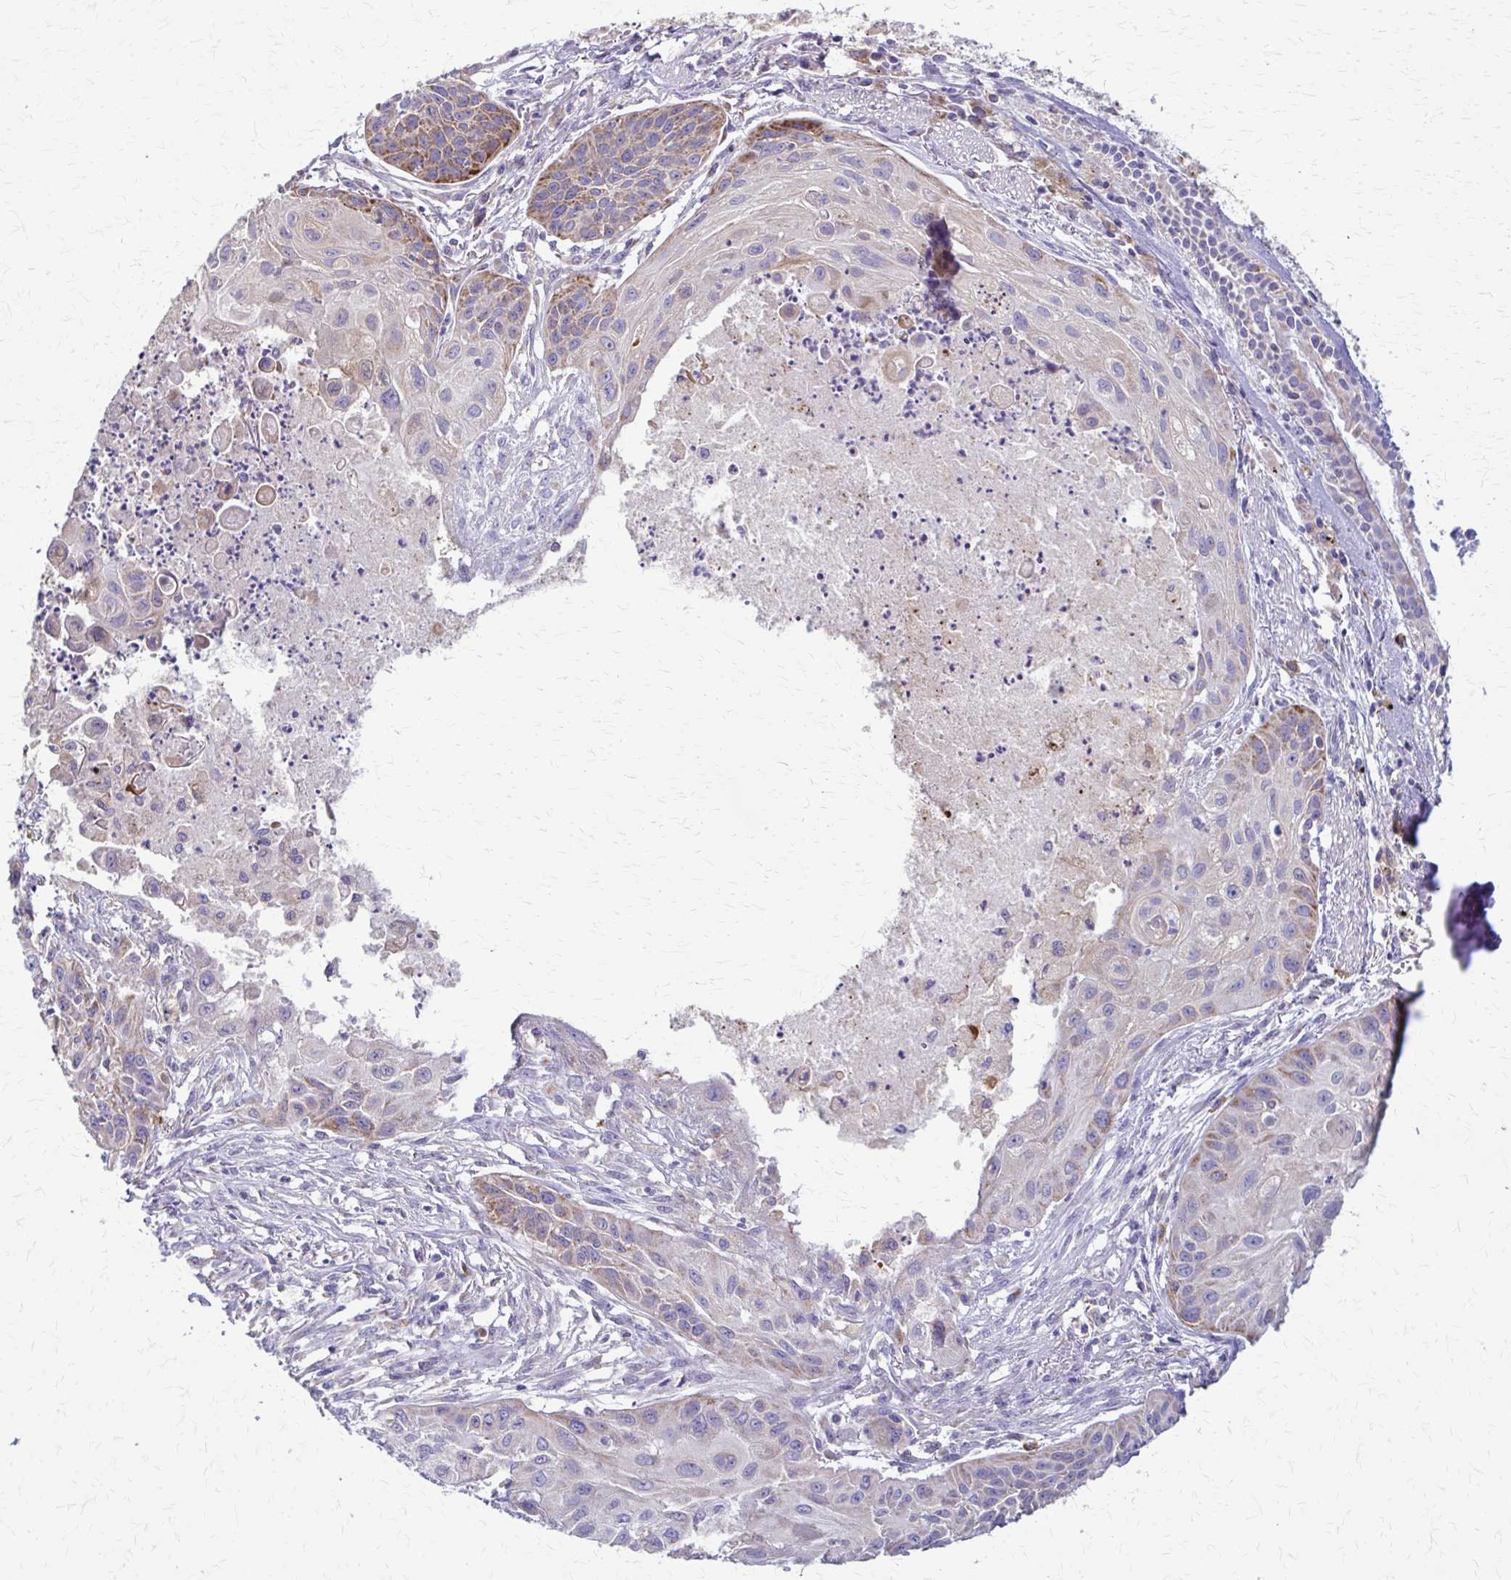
{"staining": {"intensity": "moderate", "quantity": "25%-75%", "location": "cytoplasmic/membranous"}, "tissue": "lung cancer", "cell_type": "Tumor cells", "image_type": "cancer", "snomed": [{"axis": "morphology", "description": "Squamous cell carcinoma, NOS"}, {"axis": "topography", "description": "Lung"}], "caption": "Immunohistochemistry (DAB) staining of lung squamous cell carcinoma reveals moderate cytoplasmic/membranous protein expression in about 25%-75% of tumor cells.", "gene": "SAMD13", "patient": {"sex": "male", "age": 71}}